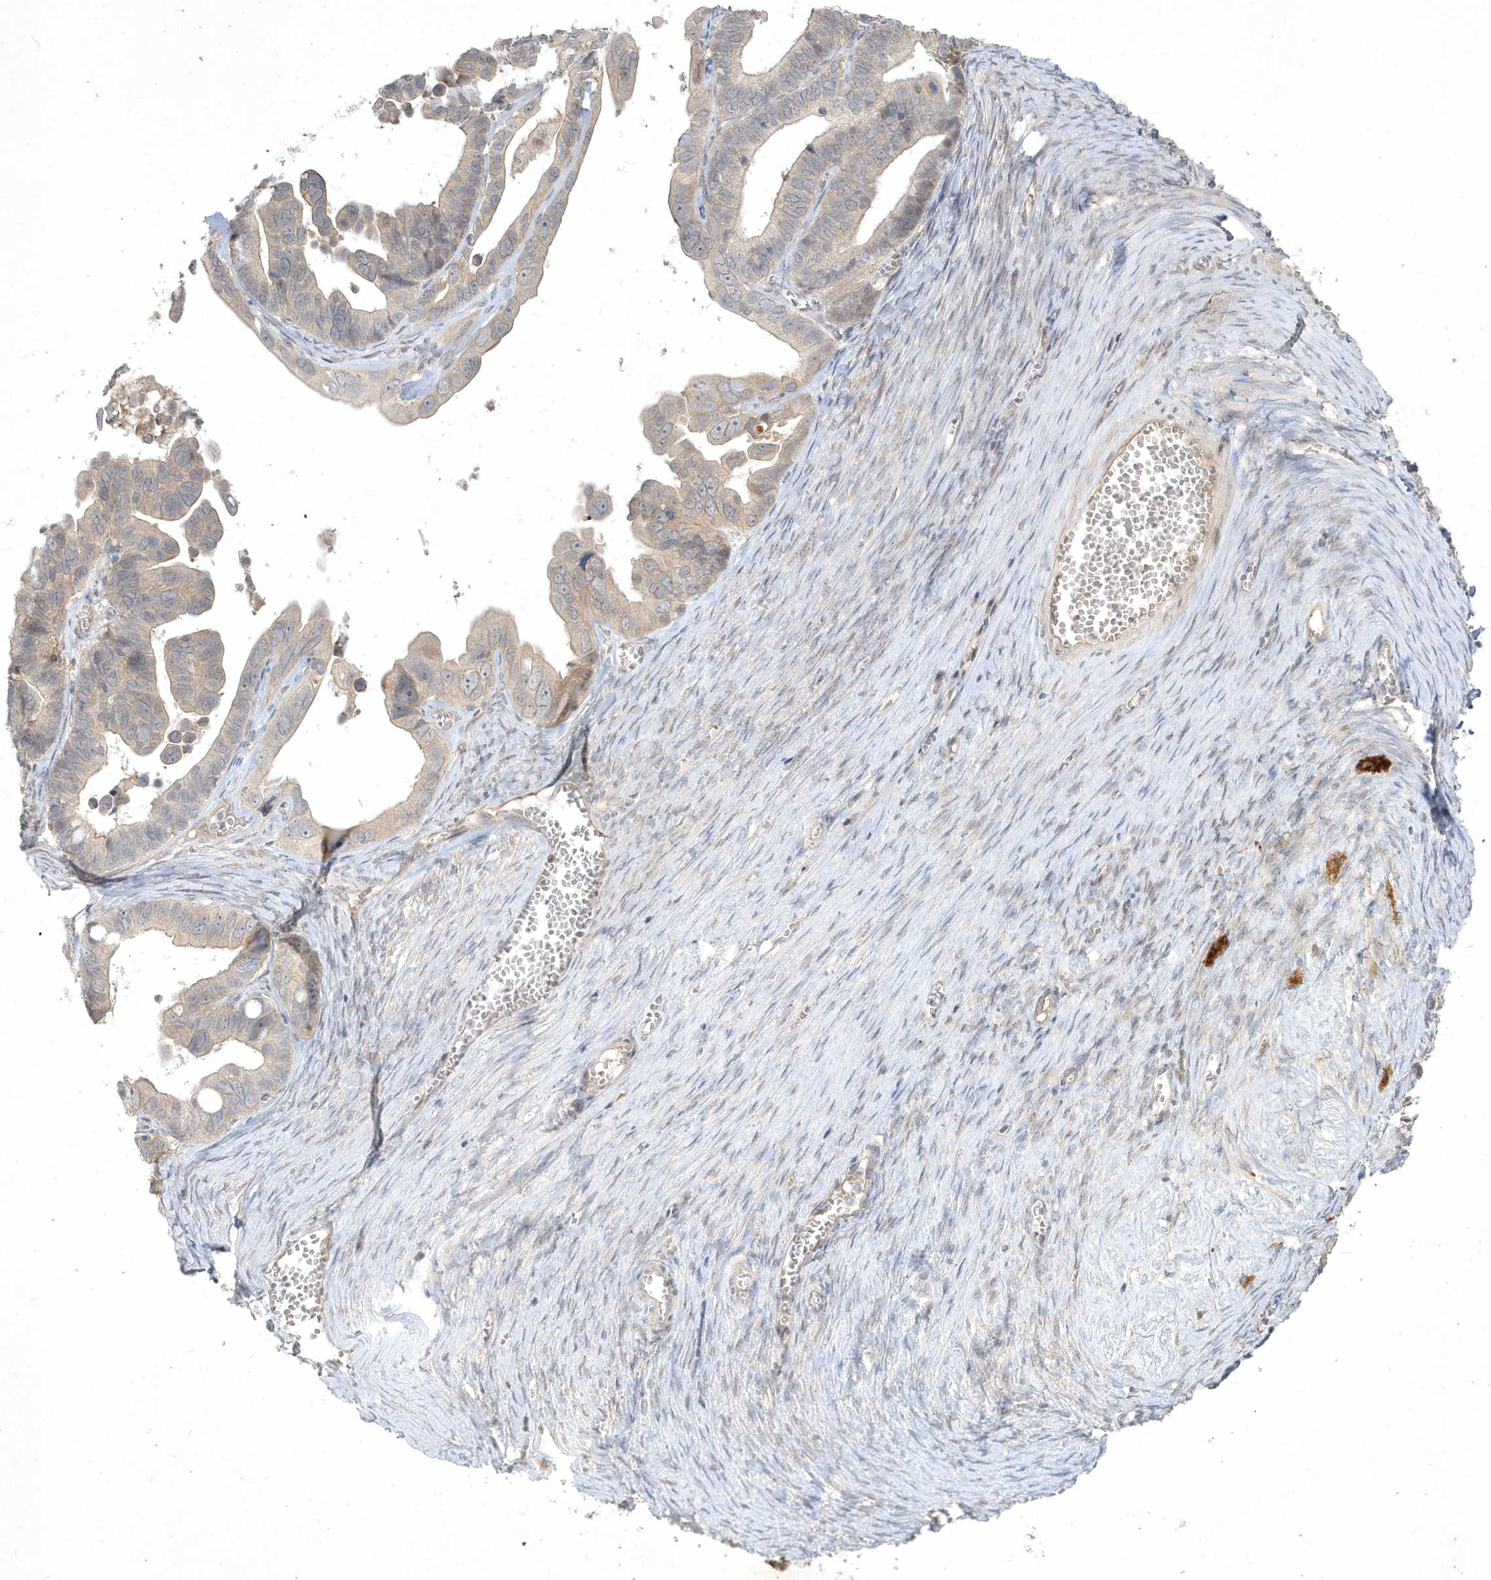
{"staining": {"intensity": "negative", "quantity": "none", "location": "none"}, "tissue": "ovarian cancer", "cell_type": "Tumor cells", "image_type": "cancer", "snomed": [{"axis": "morphology", "description": "Cystadenocarcinoma, serous, NOS"}, {"axis": "topography", "description": "Ovary"}], "caption": "Immunohistochemistry (IHC) photomicrograph of neoplastic tissue: serous cystadenocarcinoma (ovarian) stained with DAB (3,3'-diaminobenzidine) shows no significant protein expression in tumor cells.", "gene": "BOD1", "patient": {"sex": "female", "age": 56}}